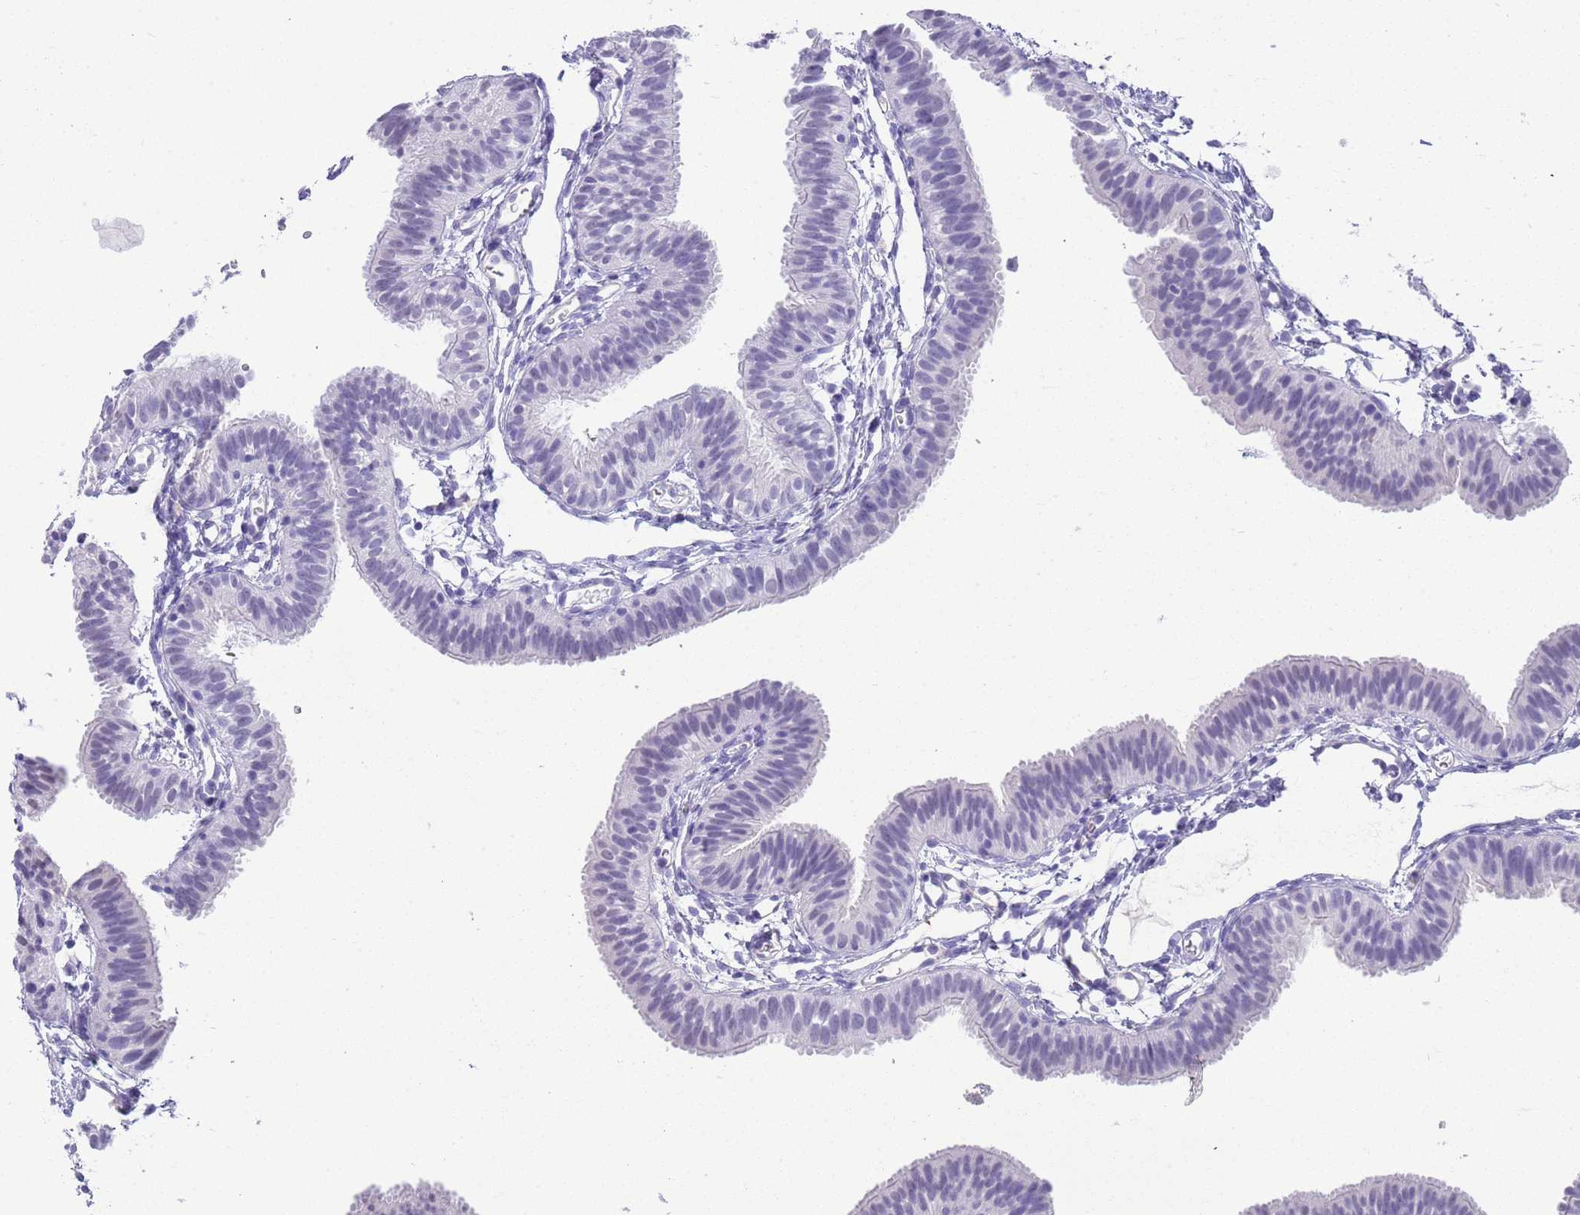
{"staining": {"intensity": "negative", "quantity": "none", "location": "none"}, "tissue": "fallopian tube", "cell_type": "Glandular cells", "image_type": "normal", "snomed": [{"axis": "morphology", "description": "Normal tissue, NOS"}, {"axis": "topography", "description": "Fallopian tube"}], "caption": "An immunohistochemistry photomicrograph of normal fallopian tube is shown. There is no staining in glandular cells of fallopian tube. (Brightfield microscopy of DAB IHC at high magnification).", "gene": "CTRC", "patient": {"sex": "female", "age": 35}}